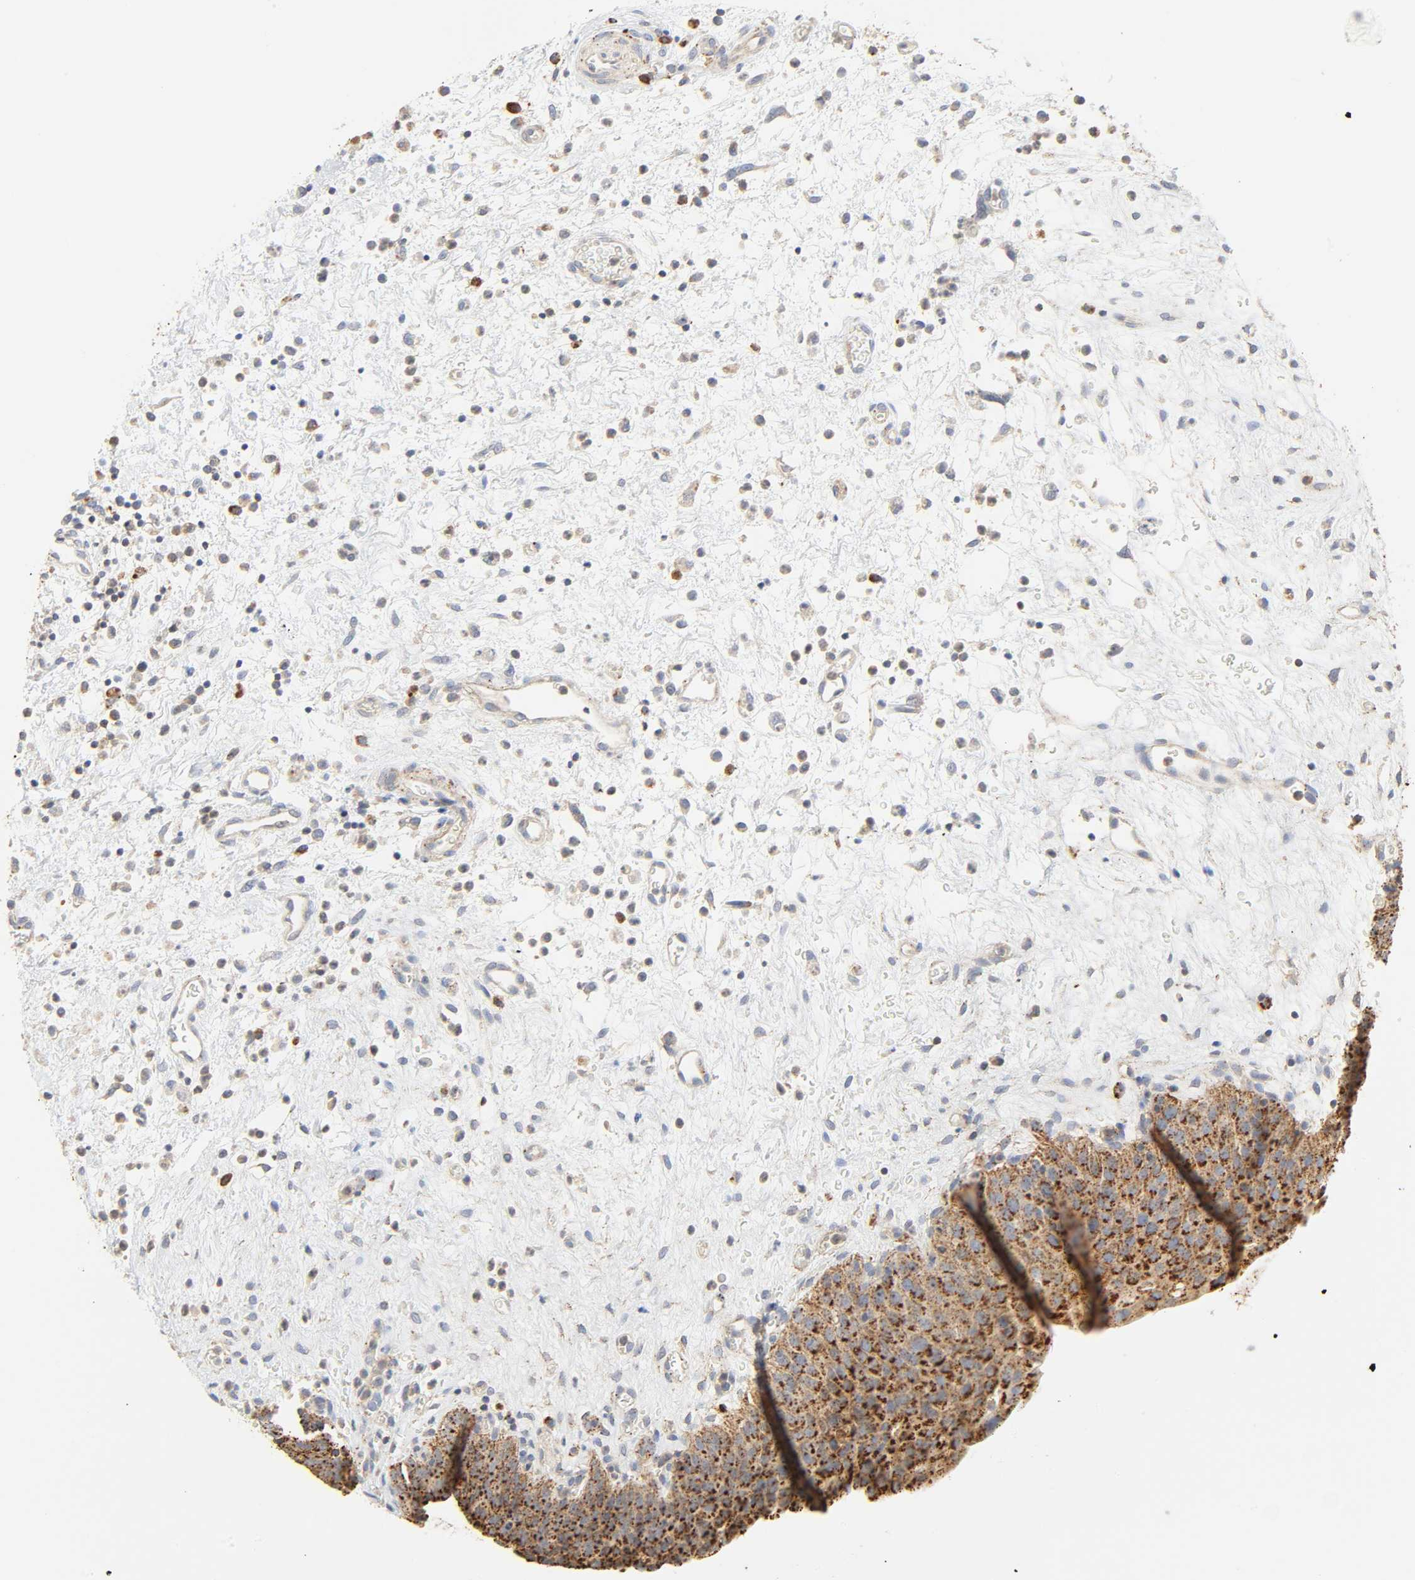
{"staining": {"intensity": "strong", "quantity": ">75%", "location": "cytoplasmic/membranous"}, "tissue": "urinary bladder", "cell_type": "Urothelial cells", "image_type": "normal", "snomed": [{"axis": "morphology", "description": "Normal tissue, NOS"}, {"axis": "morphology", "description": "Dysplasia, NOS"}, {"axis": "topography", "description": "Urinary bladder"}], "caption": "Immunohistochemistry of normal urinary bladder reveals high levels of strong cytoplasmic/membranous expression in about >75% of urothelial cells.", "gene": "CAMK2A", "patient": {"sex": "male", "age": 35}}